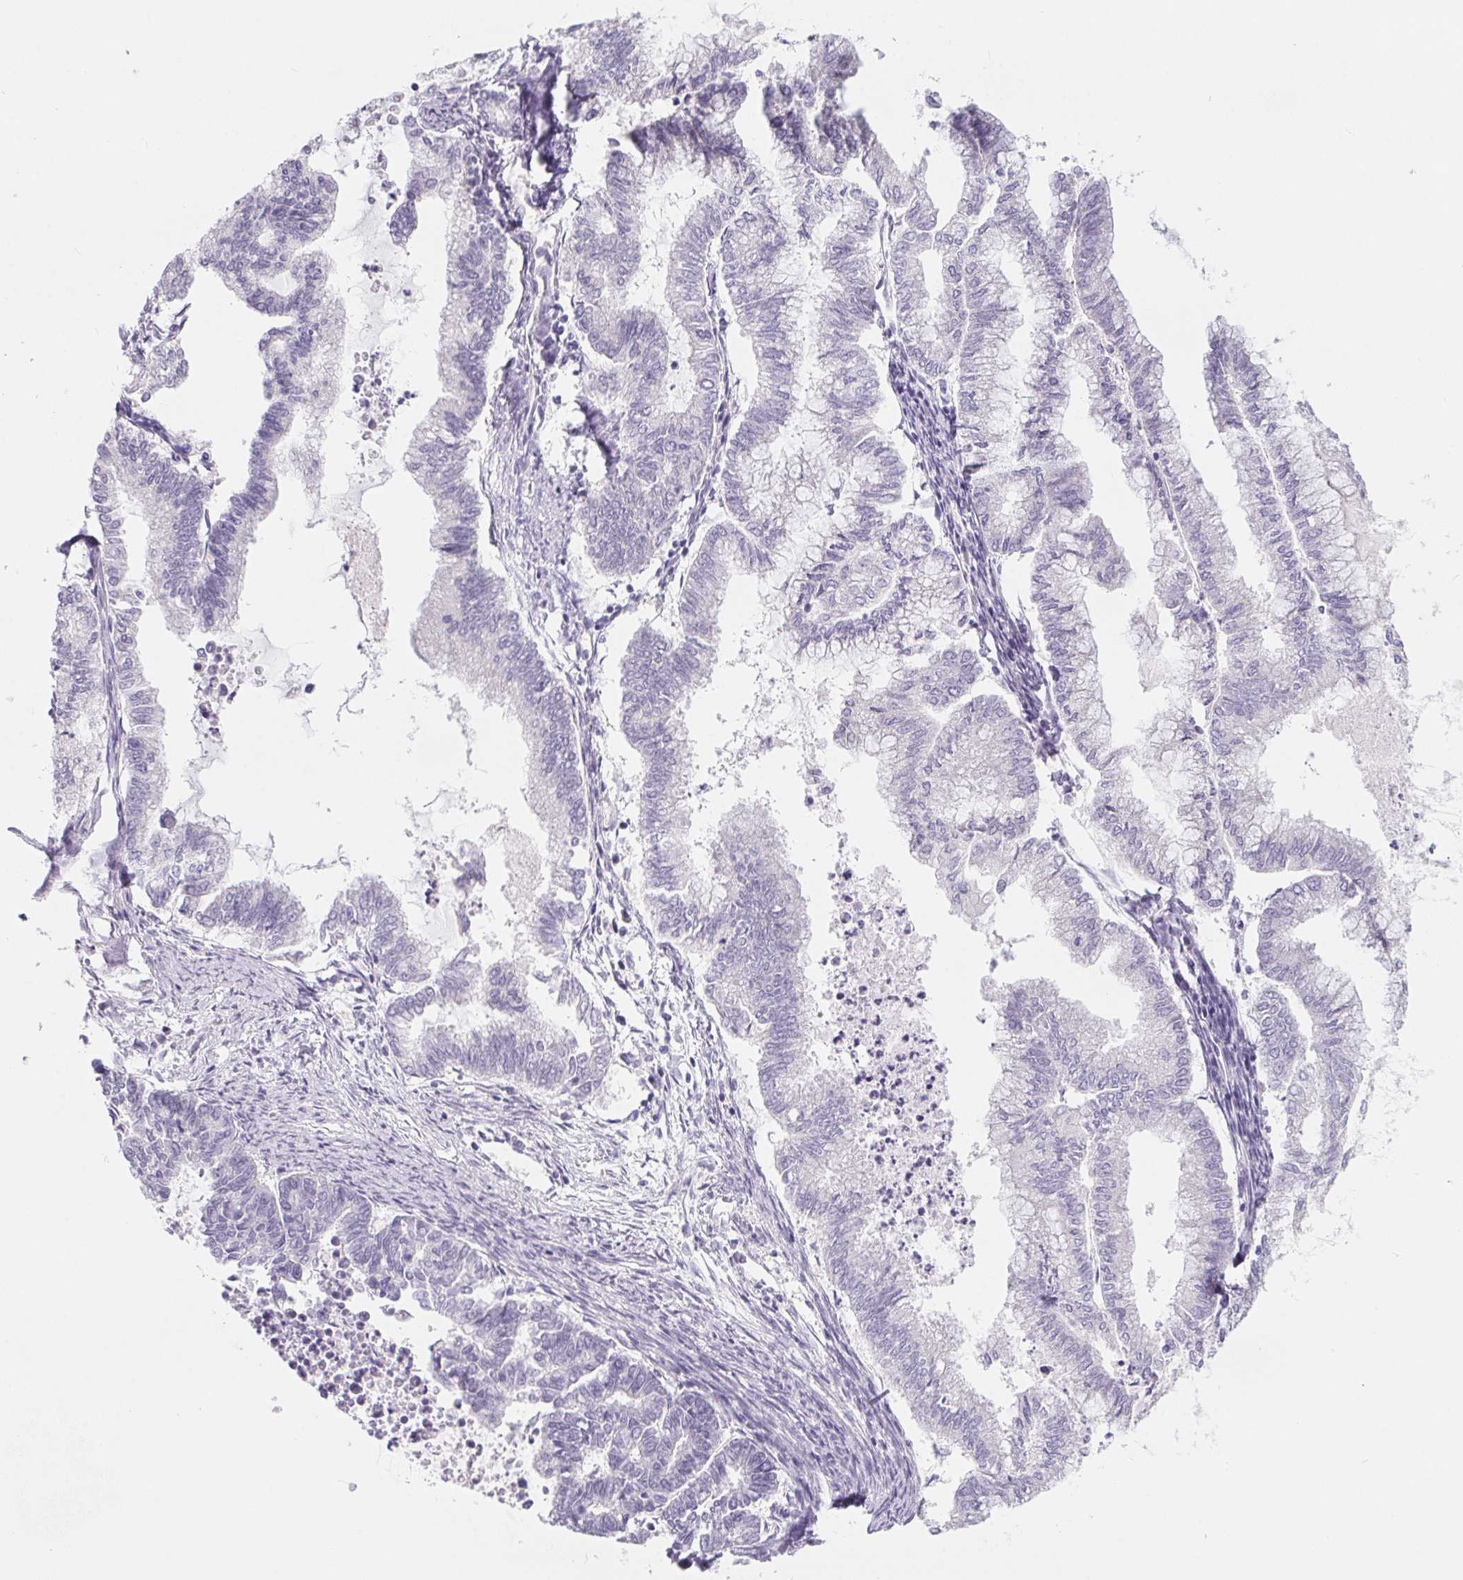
{"staining": {"intensity": "negative", "quantity": "none", "location": "none"}, "tissue": "endometrial cancer", "cell_type": "Tumor cells", "image_type": "cancer", "snomed": [{"axis": "morphology", "description": "Adenocarcinoma, NOS"}, {"axis": "topography", "description": "Endometrium"}], "caption": "Endometrial adenocarcinoma stained for a protein using IHC displays no staining tumor cells.", "gene": "FDX1", "patient": {"sex": "female", "age": 79}}